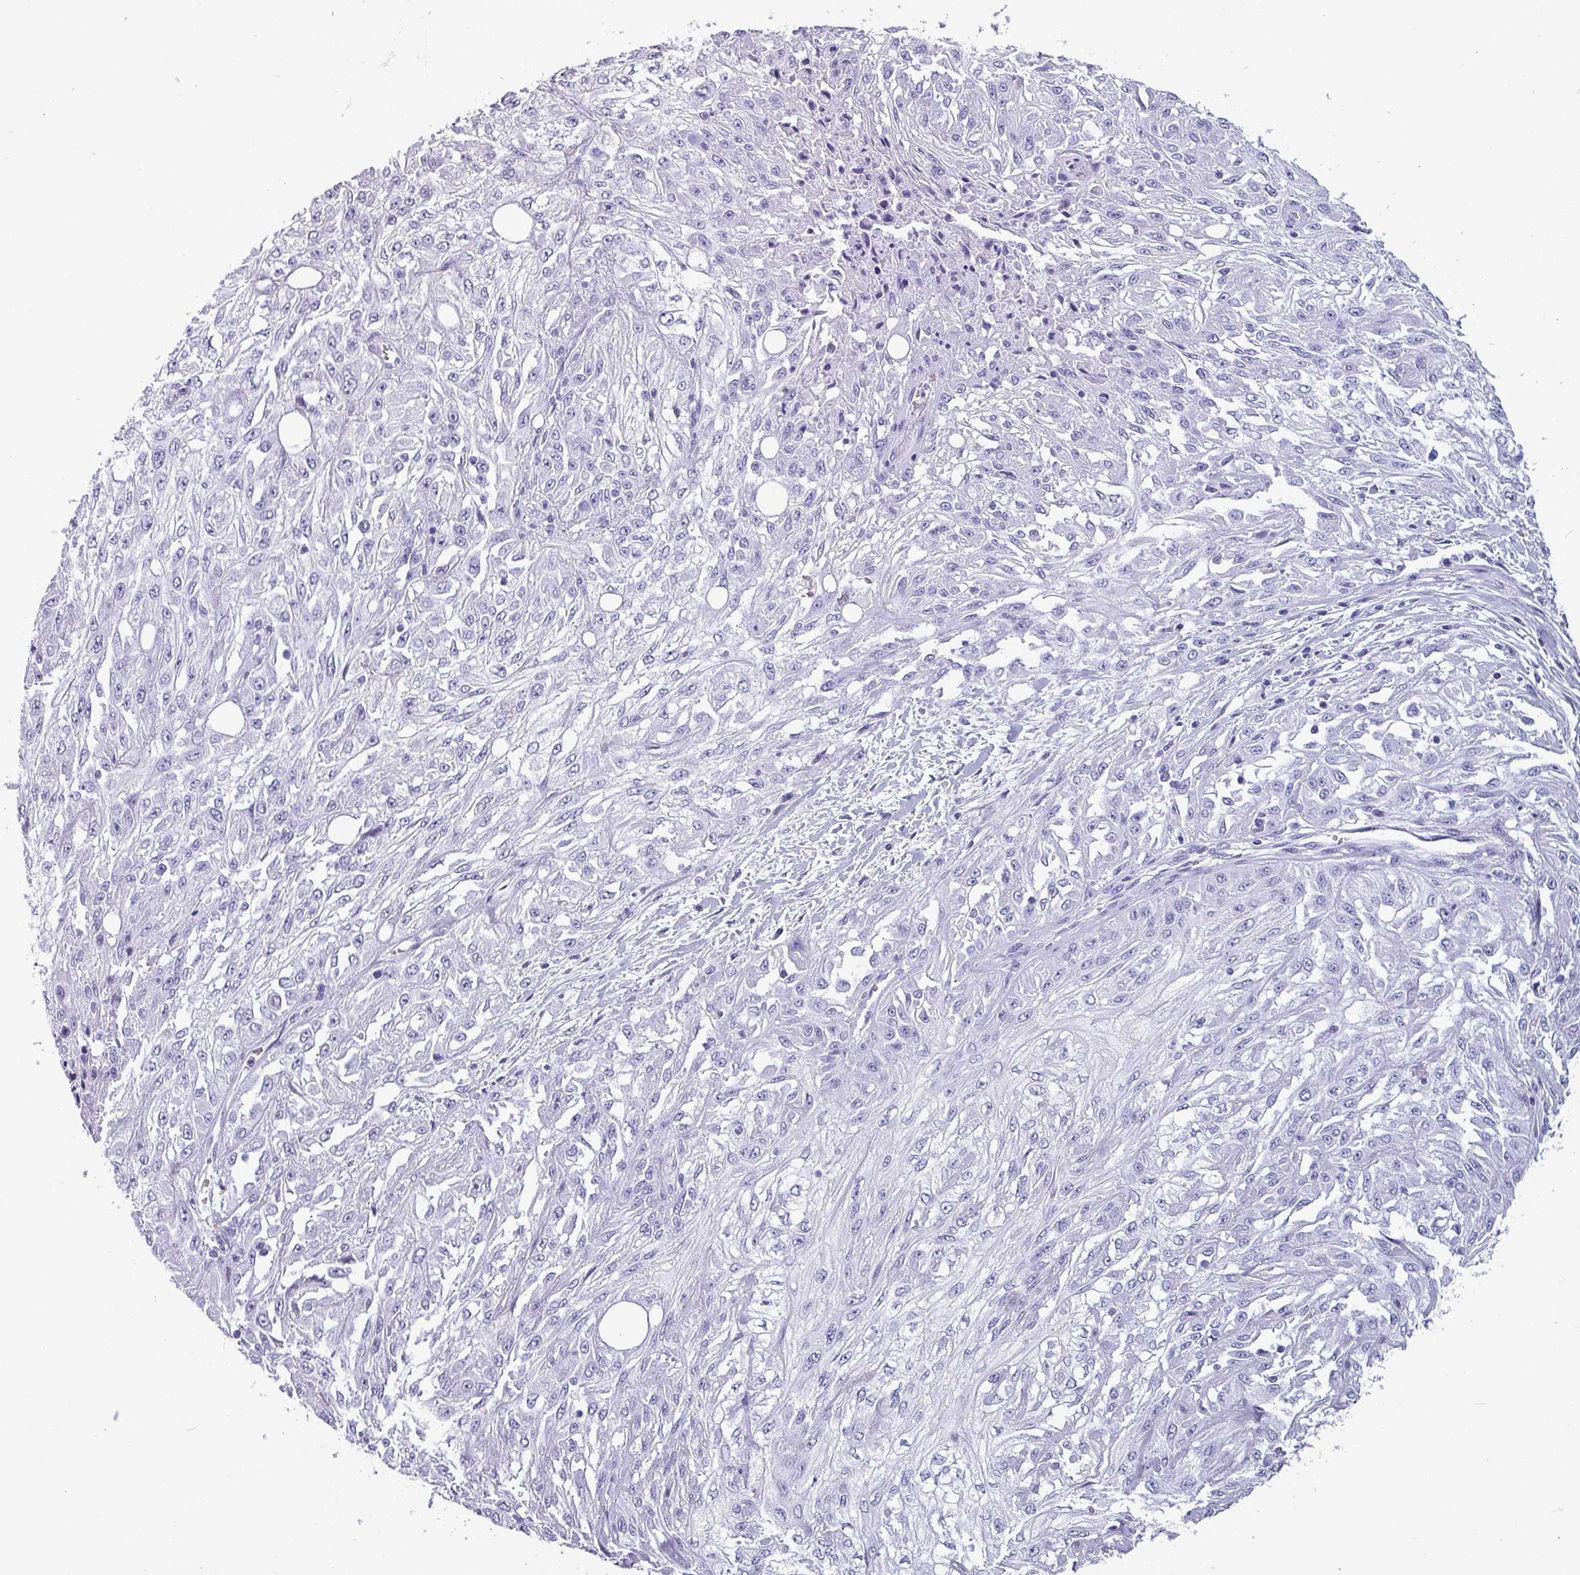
{"staining": {"intensity": "negative", "quantity": "none", "location": "none"}, "tissue": "skin cancer", "cell_type": "Tumor cells", "image_type": "cancer", "snomed": [{"axis": "morphology", "description": "Squamous cell carcinoma, NOS"}, {"axis": "morphology", "description": "Squamous cell carcinoma, metastatic, NOS"}, {"axis": "topography", "description": "Skin"}, {"axis": "topography", "description": "Lymph node"}], "caption": "Tumor cells are negative for protein expression in human skin squamous cell carcinoma.", "gene": "CRYBB2", "patient": {"sex": "male", "age": 75}}